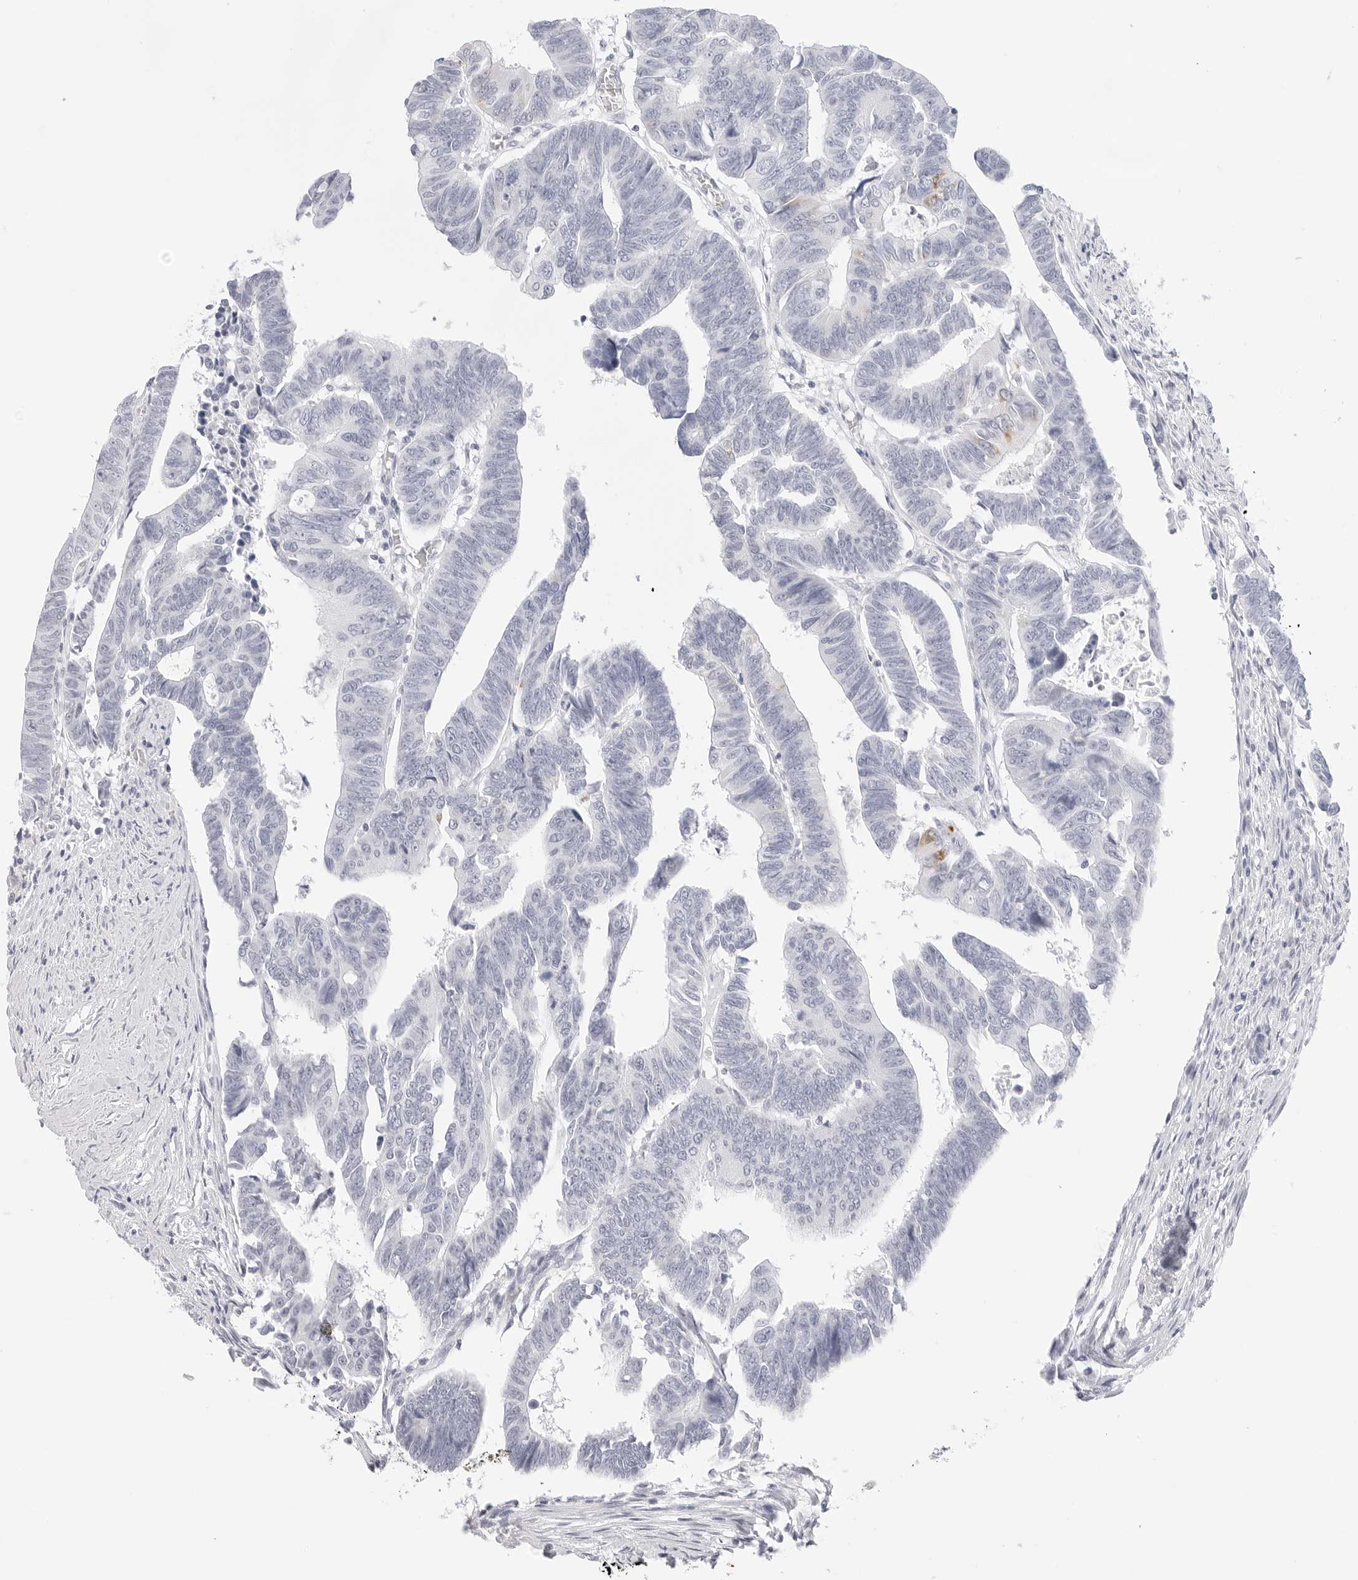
{"staining": {"intensity": "moderate", "quantity": "<25%", "location": "cytoplasmic/membranous"}, "tissue": "colorectal cancer", "cell_type": "Tumor cells", "image_type": "cancer", "snomed": [{"axis": "morphology", "description": "Adenocarcinoma, NOS"}, {"axis": "topography", "description": "Rectum"}], "caption": "Immunohistochemistry (IHC) photomicrograph of neoplastic tissue: human colorectal cancer stained using immunohistochemistry demonstrates low levels of moderate protein expression localized specifically in the cytoplasmic/membranous of tumor cells, appearing as a cytoplasmic/membranous brown color.", "gene": "HMGCS2", "patient": {"sex": "female", "age": 65}}